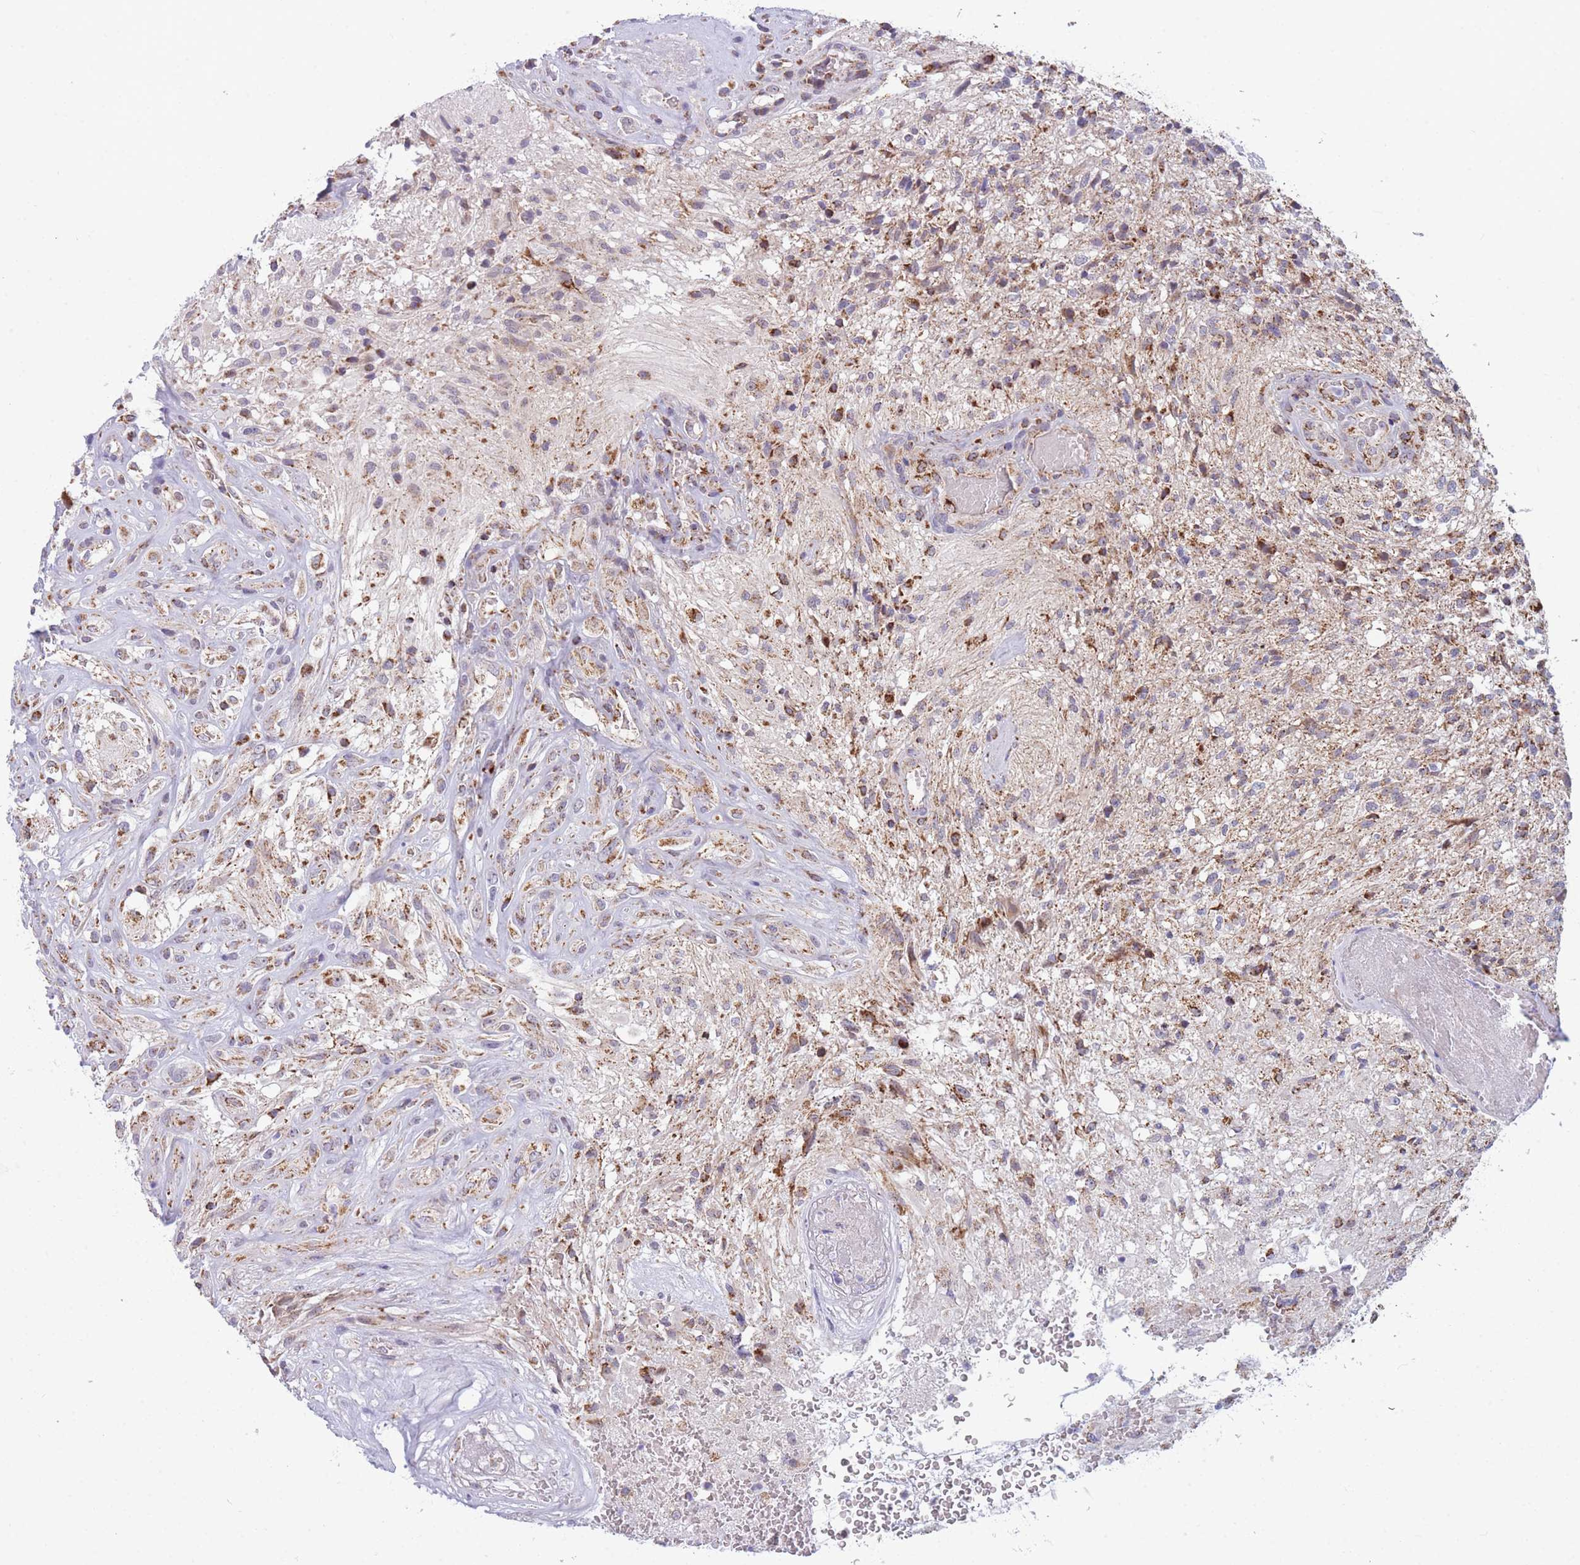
{"staining": {"intensity": "moderate", "quantity": "<25%", "location": "cytoplasmic/membranous"}, "tissue": "glioma", "cell_type": "Tumor cells", "image_type": "cancer", "snomed": [{"axis": "morphology", "description": "Glioma, malignant, High grade"}, {"axis": "topography", "description": "Brain"}], "caption": "This histopathology image shows immunohistochemistry (IHC) staining of human malignant glioma (high-grade), with low moderate cytoplasmic/membranous expression in about <25% of tumor cells.", "gene": "DDX49", "patient": {"sex": "male", "age": 56}}